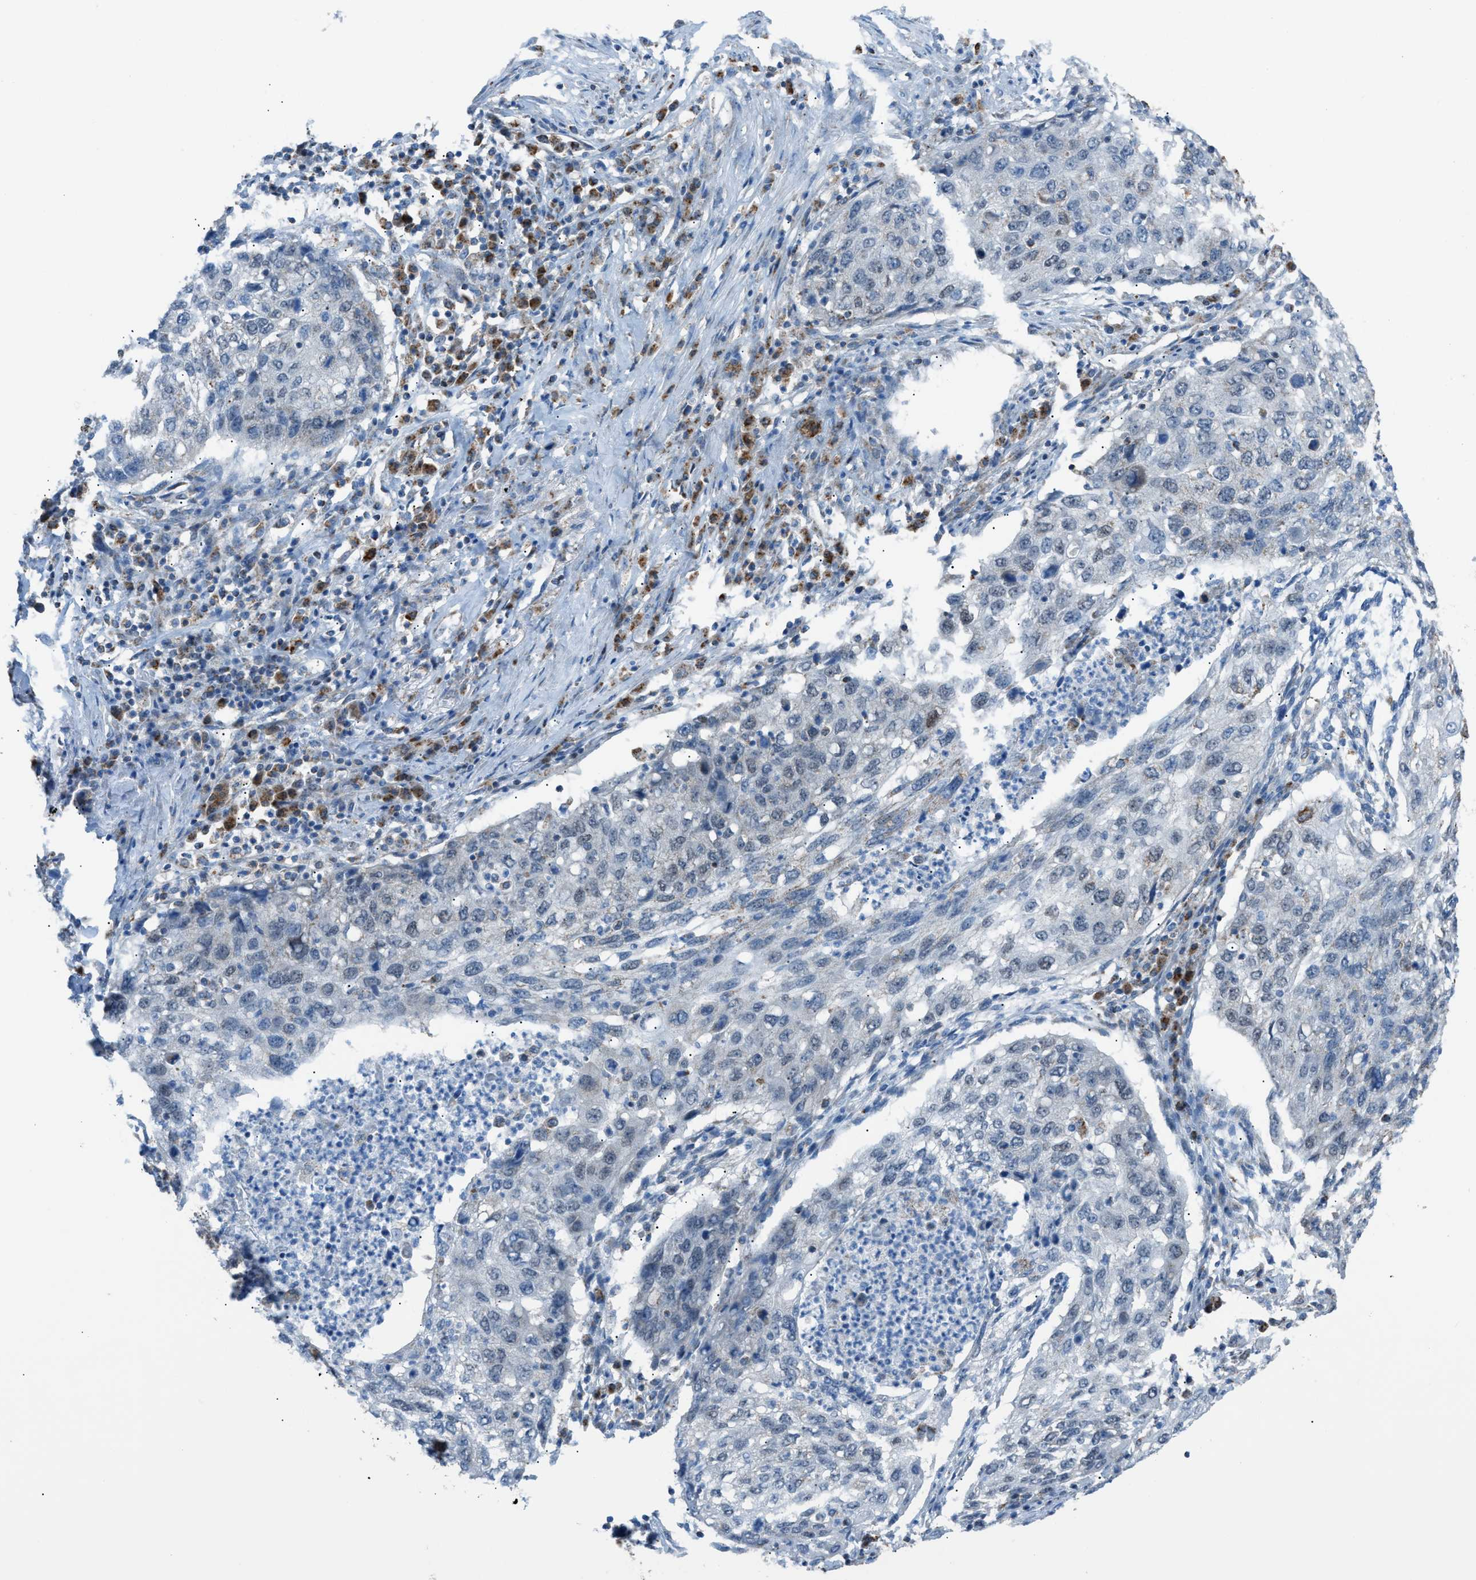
{"staining": {"intensity": "weak", "quantity": "<25%", "location": "nuclear"}, "tissue": "lung cancer", "cell_type": "Tumor cells", "image_type": "cancer", "snomed": [{"axis": "morphology", "description": "Squamous cell carcinoma, NOS"}, {"axis": "topography", "description": "Lung"}], "caption": "Immunohistochemical staining of human squamous cell carcinoma (lung) exhibits no significant positivity in tumor cells.", "gene": "SRM", "patient": {"sex": "female", "age": 63}}